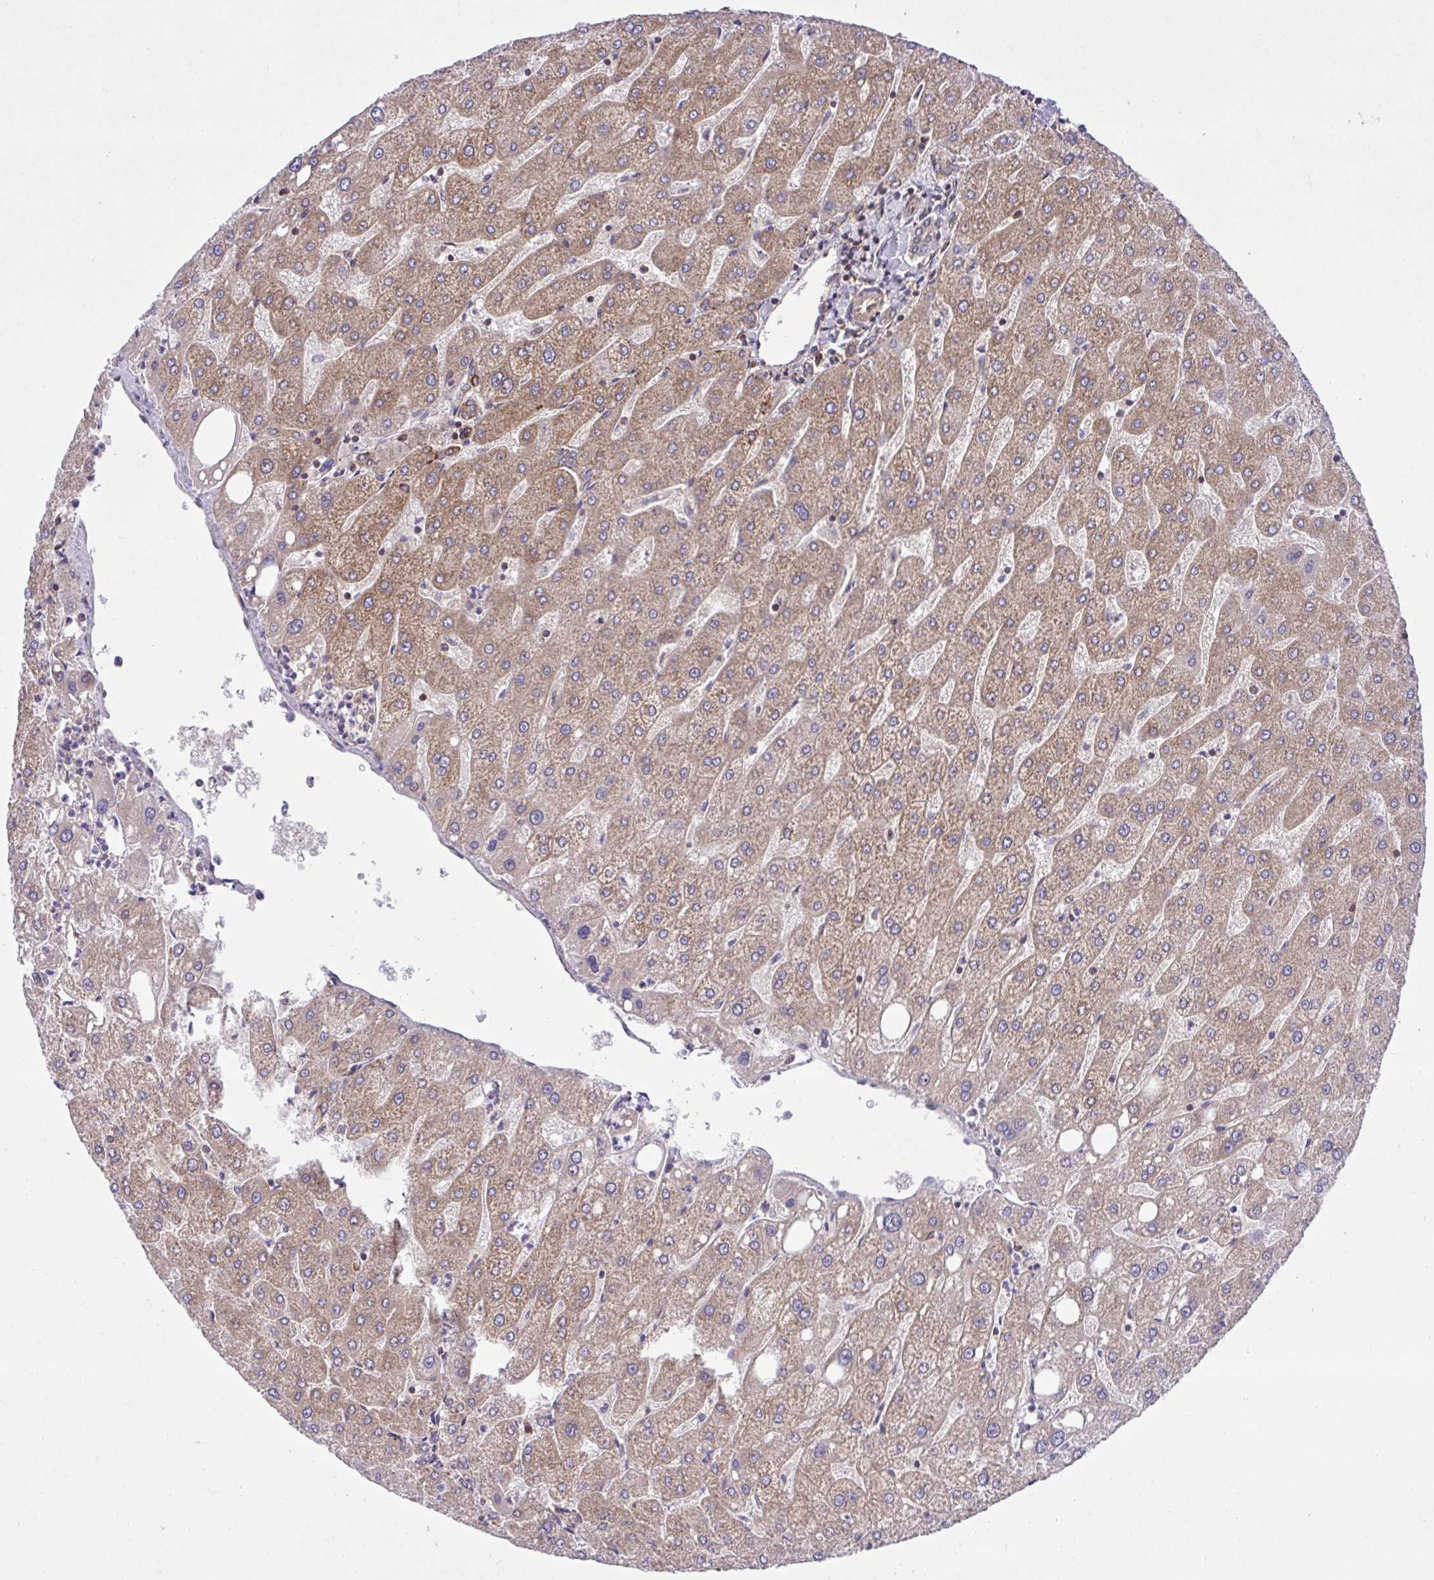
{"staining": {"intensity": "weak", "quantity": "<25%", "location": "cytoplasmic/membranous"}, "tissue": "liver", "cell_type": "Cholangiocytes", "image_type": "normal", "snomed": [{"axis": "morphology", "description": "Normal tissue, NOS"}, {"axis": "topography", "description": "Liver"}], "caption": "Liver was stained to show a protein in brown. There is no significant staining in cholangiocytes. (DAB (3,3'-diaminobenzidine) IHC visualized using brightfield microscopy, high magnification).", "gene": "NMNAT3", "patient": {"sex": "male", "age": 67}}